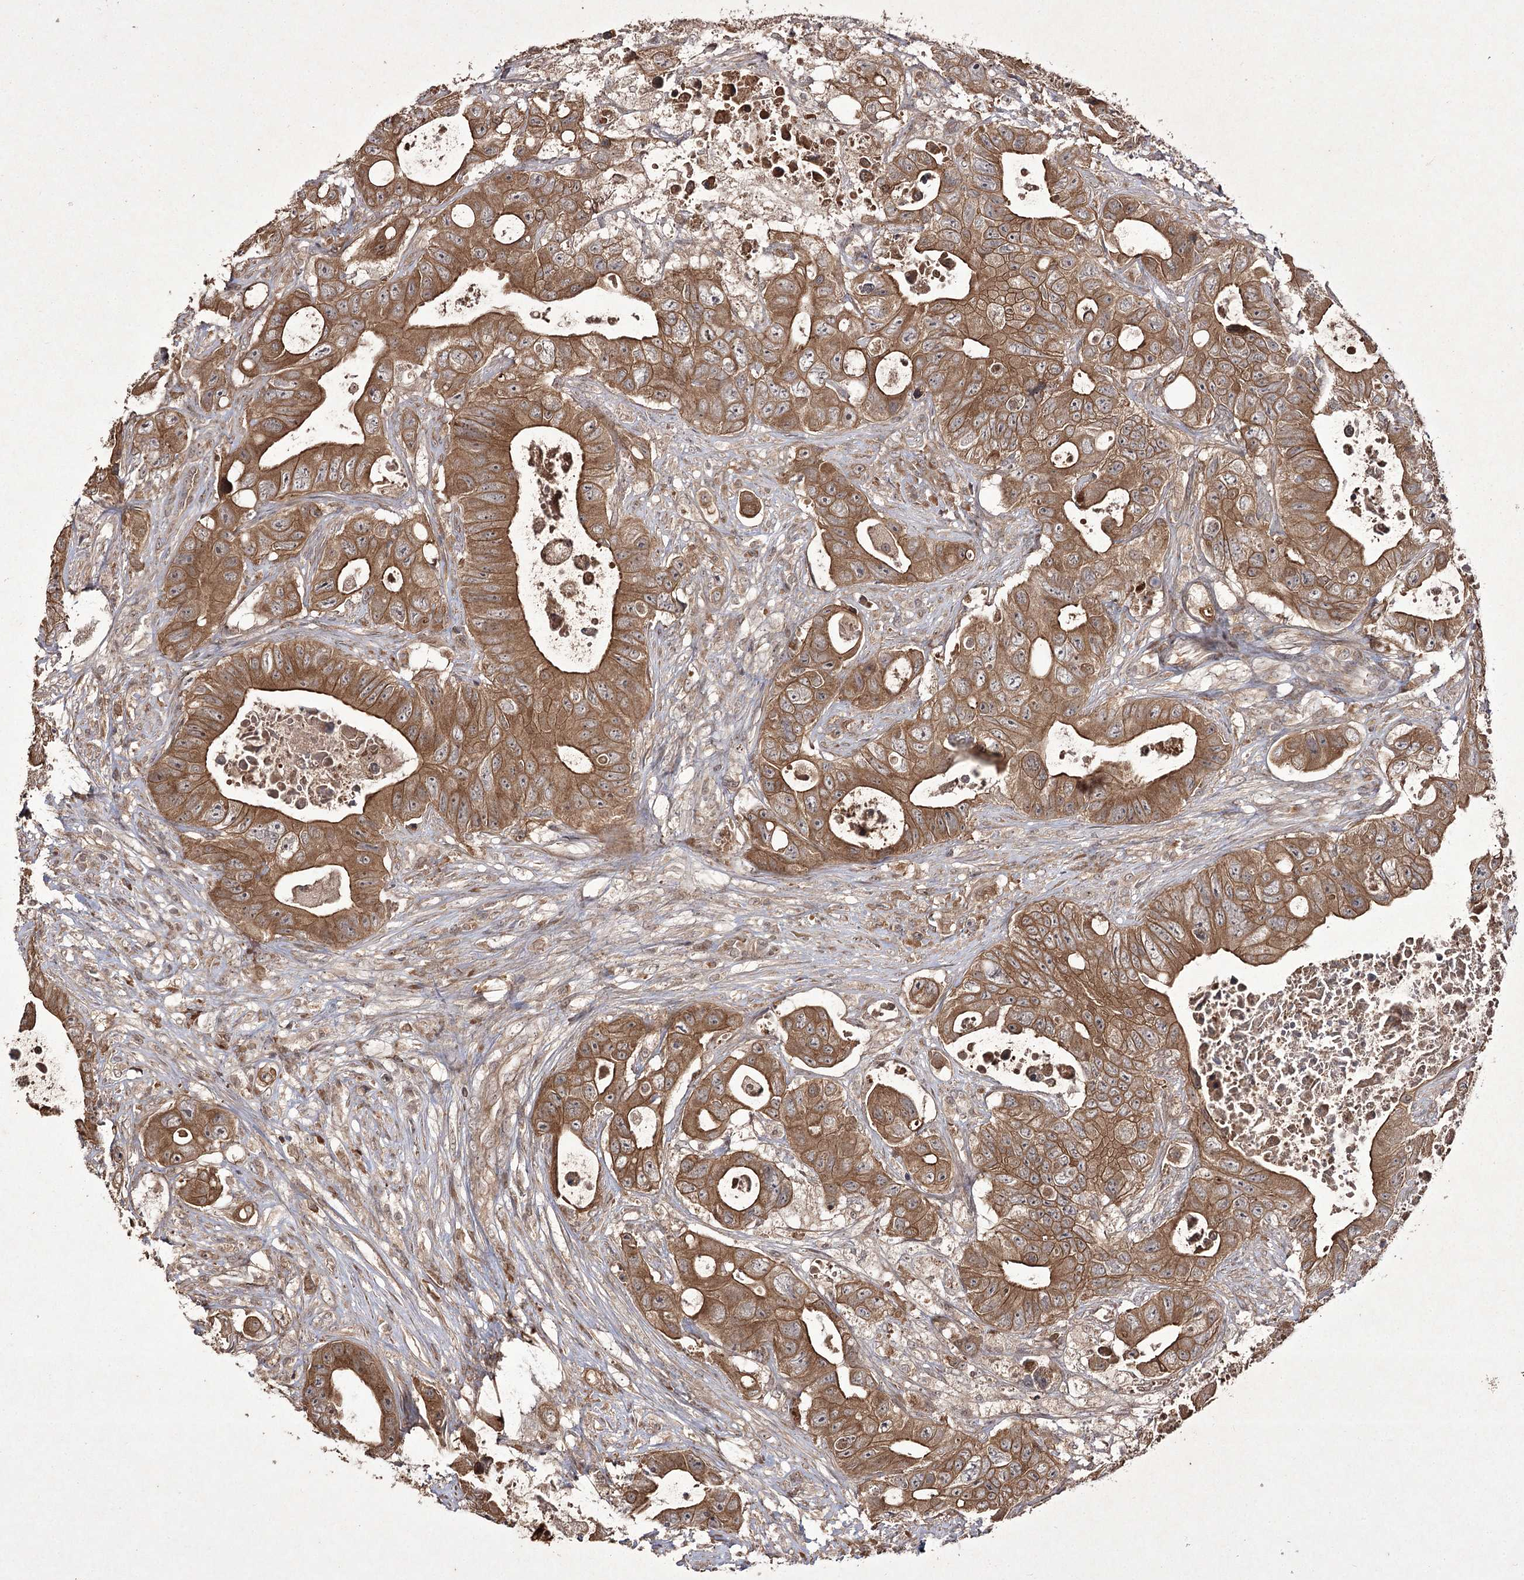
{"staining": {"intensity": "moderate", "quantity": ">75%", "location": "cytoplasmic/membranous"}, "tissue": "colorectal cancer", "cell_type": "Tumor cells", "image_type": "cancer", "snomed": [{"axis": "morphology", "description": "Adenocarcinoma, NOS"}, {"axis": "topography", "description": "Colon"}], "caption": "This photomicrograph shows immunohistochemistry (IHC) staining of human adenocarcinoma (colorectal), with medium moderate cytoplasmic/membranous positivity in about >75% of tumor cells.", "gene": "FANCL", "patient": {"sex": "female", "age": 46}}